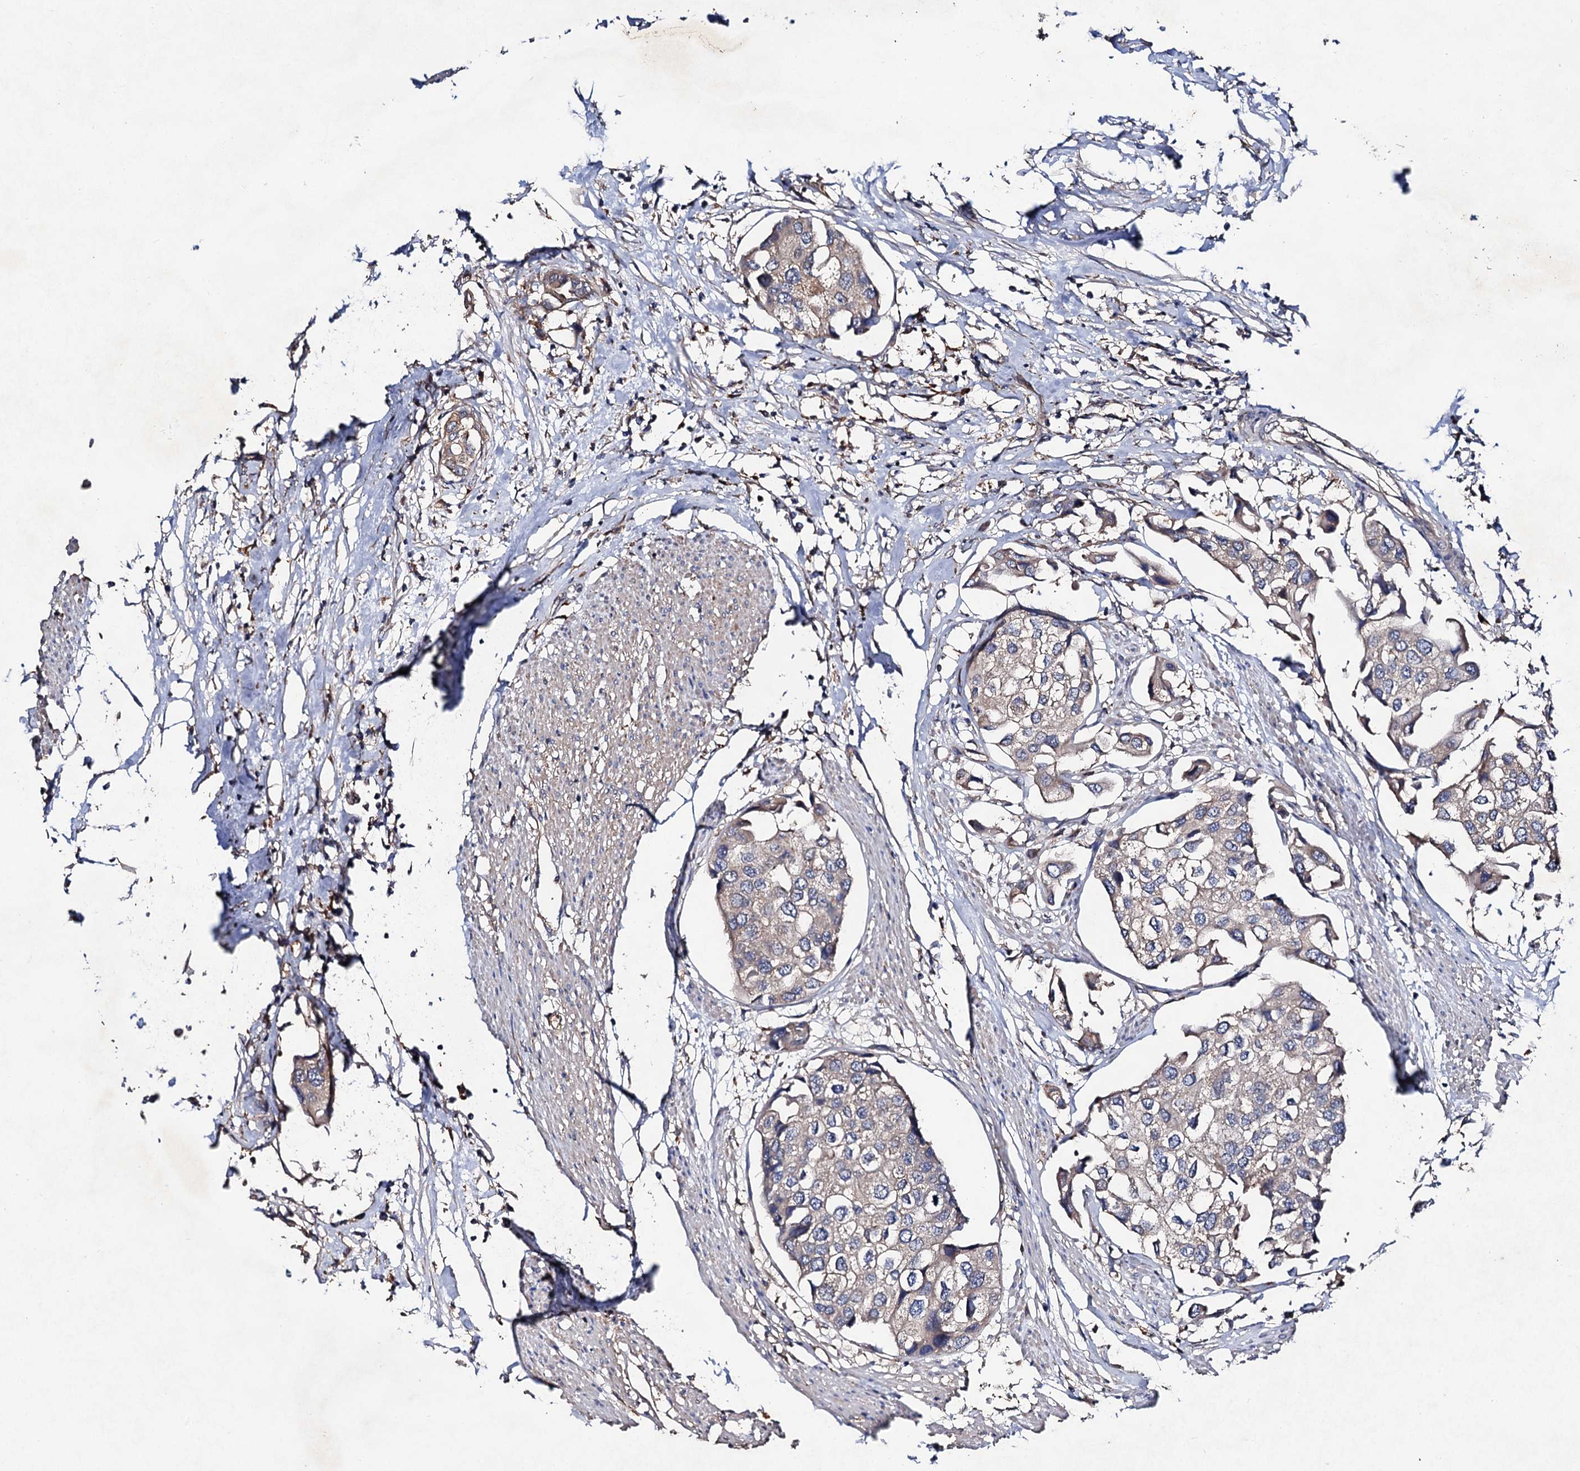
{"staining": {"intensity": "moderate", "quantity": "<25%", "location": "cytoplasmic/membranous"}, "tissue": "urothelial cancer", "cell_type": "Tumor cells", "image_type": "cancer", "snomed": [{"axis": "morphology", "description": "Urothelial carcinoma, High grade"}, {"axis": "topography", "description": "Urinary bladder"}], "caption": "An immunohistochemistry (IHC) histopathology image of neoplastic tissue is shown. Protein staining in brown shows moderate cytoplasmic/membranous positivity in urothelial cancer within tumor cells.", "gene": "VPS29", "patient": {"sex": "male", "age": 64}}